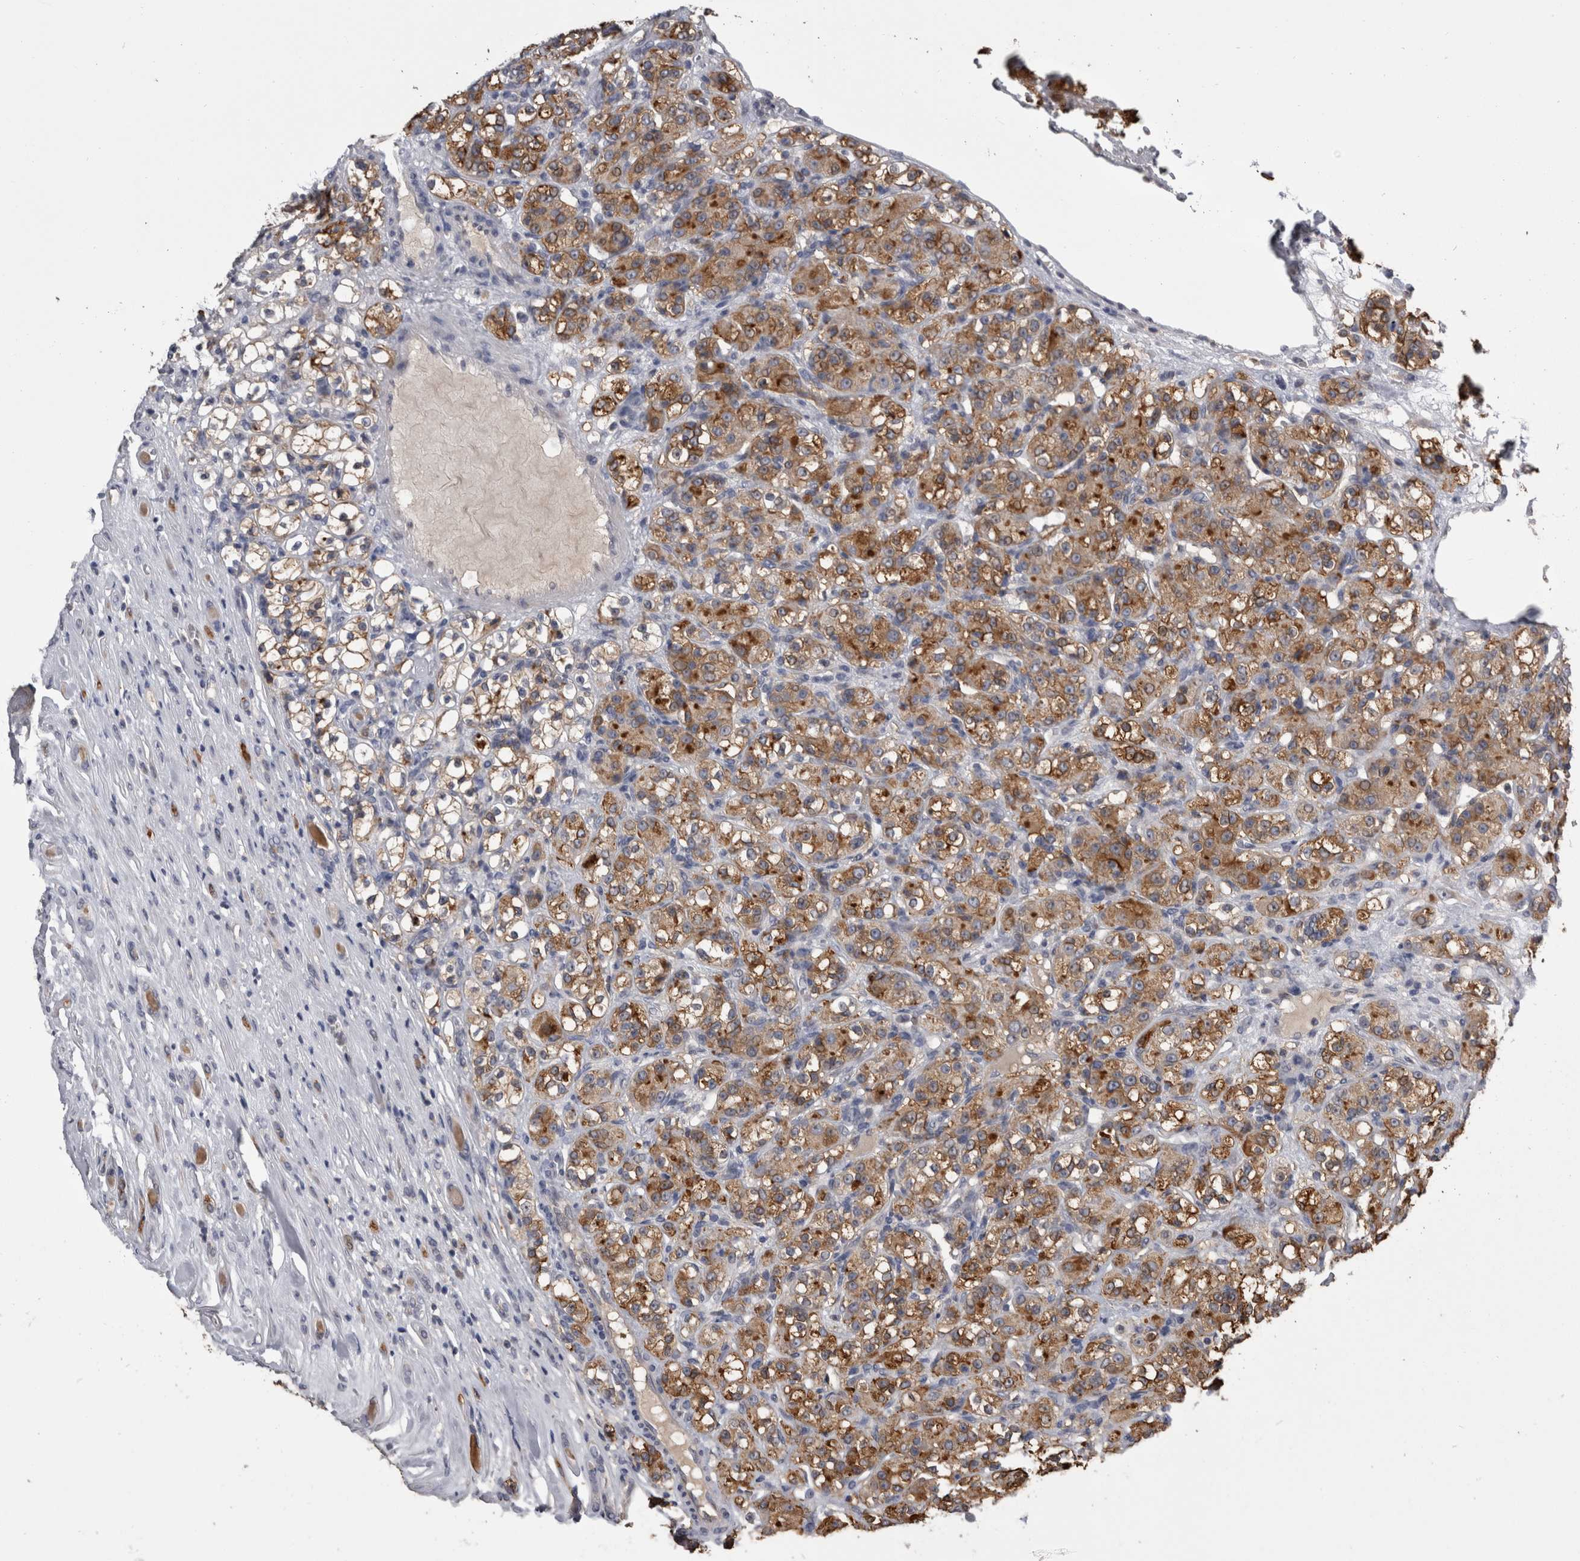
{"staining": {"intensity": "moderate", "quantity": ">75%", "location": "cytoplasmic/membranous"}, "tissue": "renal cancer", "cell_type": "Tumor cells", "image_type": "cancer", "snomed": [{"axis": "morphology", "description": "Normal tissue, NOS"}, {"axis": "morphology", "description": "Adenocarcinoma, NOS"}, {"axis": "topography", "description": "Kidney"}], "caption": "There is medium levels of moderate cytoplasmic/membranous expression in tumor cells of renal cancer (adenocarcinoma), as demonstrated by immunohistochemical staining (brown color).", "gene": "ANXA13", "patient": {"sex": "male", "age": 61}}